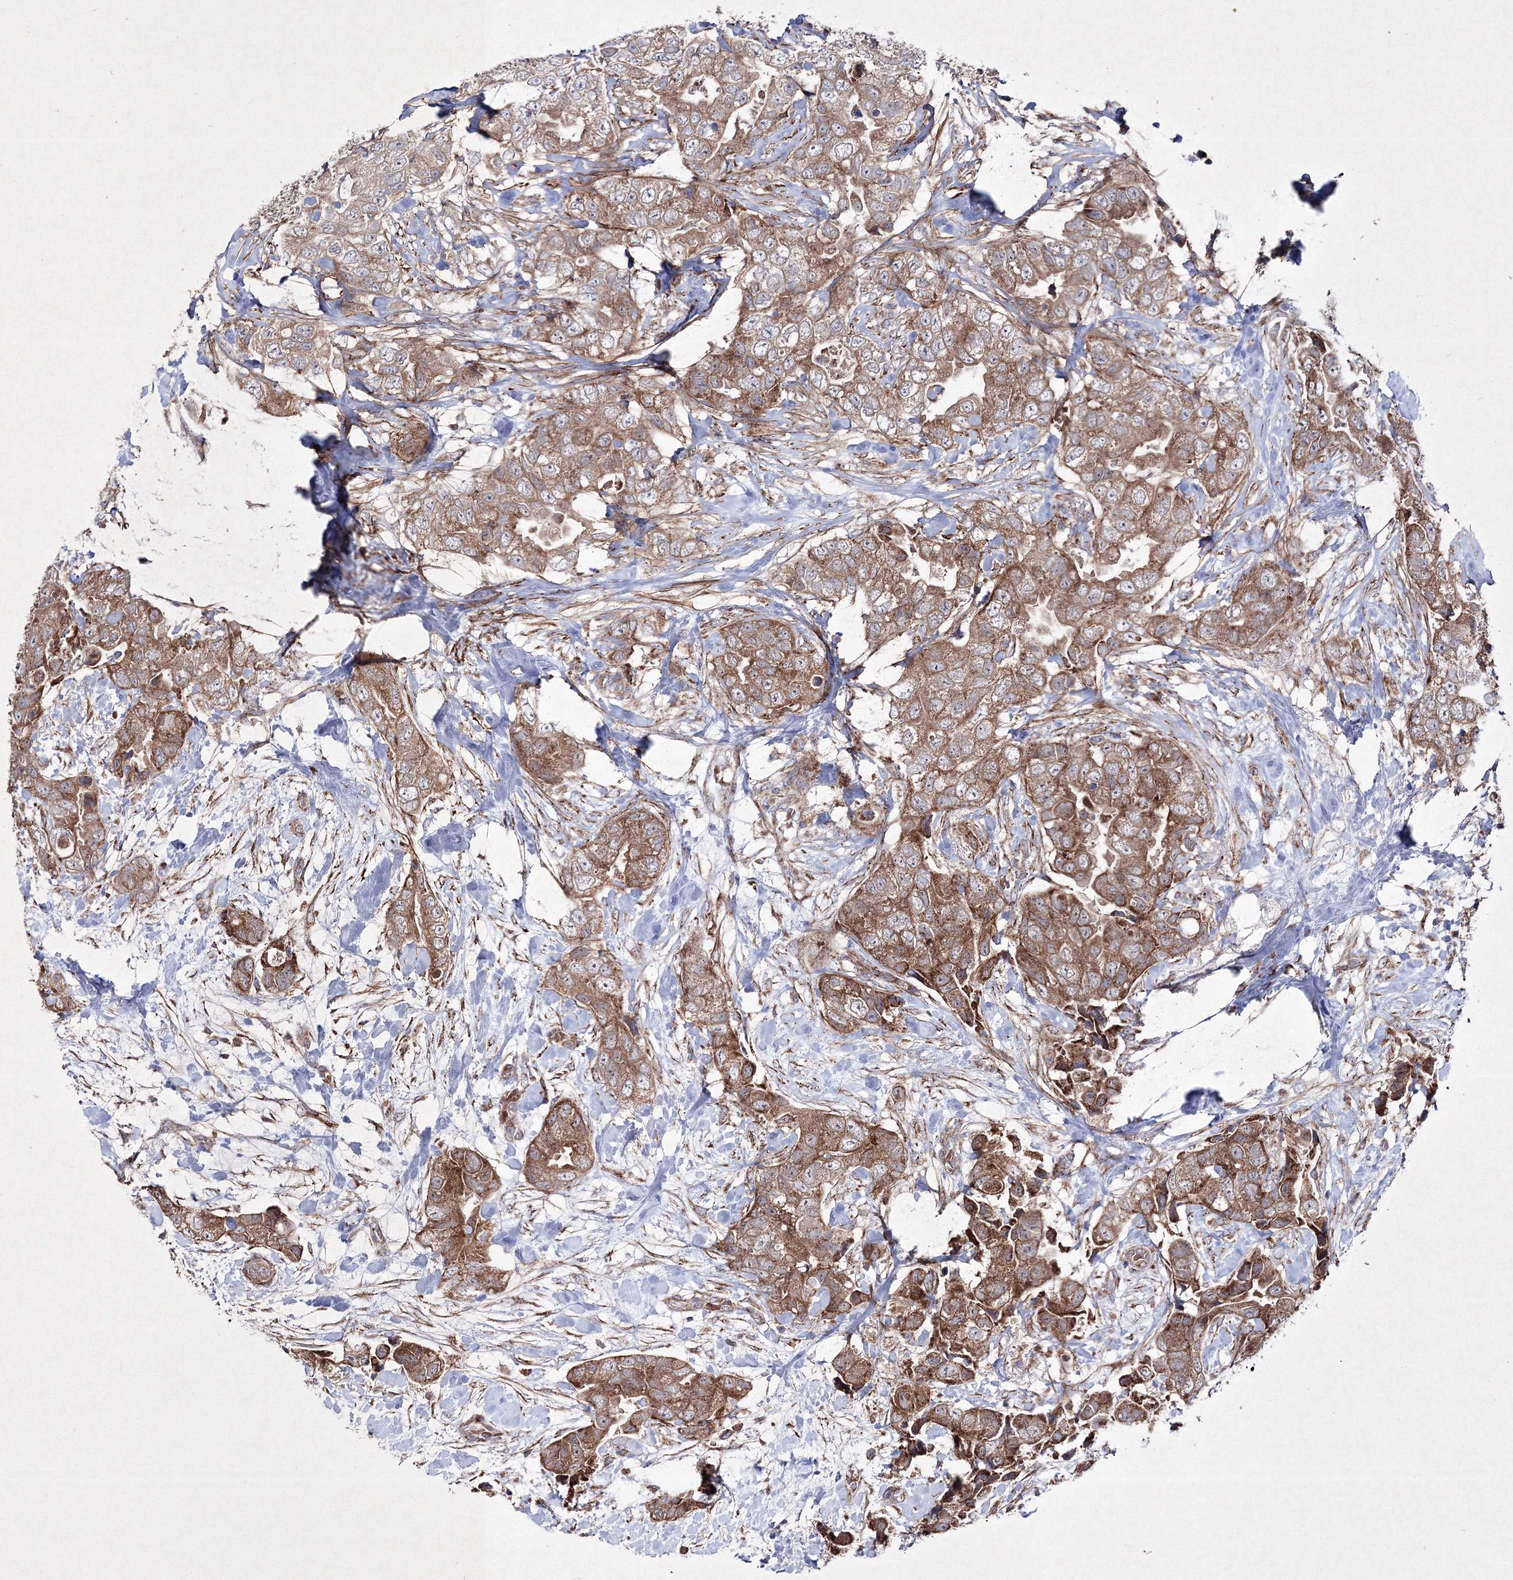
{"staining": {"intensity": "moderate", "quantity": ">75%", "location": "cytoplasmic/membranous"}, "tissue": "breast cancer", "cell_type": "Tumor cells", "image_type": "cancer", "snomed": [{"axis": "morphology", "description": "Duct carcinoma"}, {"axis": "topography", "description": "Breast"}], "caption": "Breast cancer (intraductal carcinoma) stained with a brown dye displays moderate cytoplasmic/membranous positive positivity in approximately >75% of tumor cells.", "gene": "GFM1", "patient": {"sex": "female", "age": 62}}